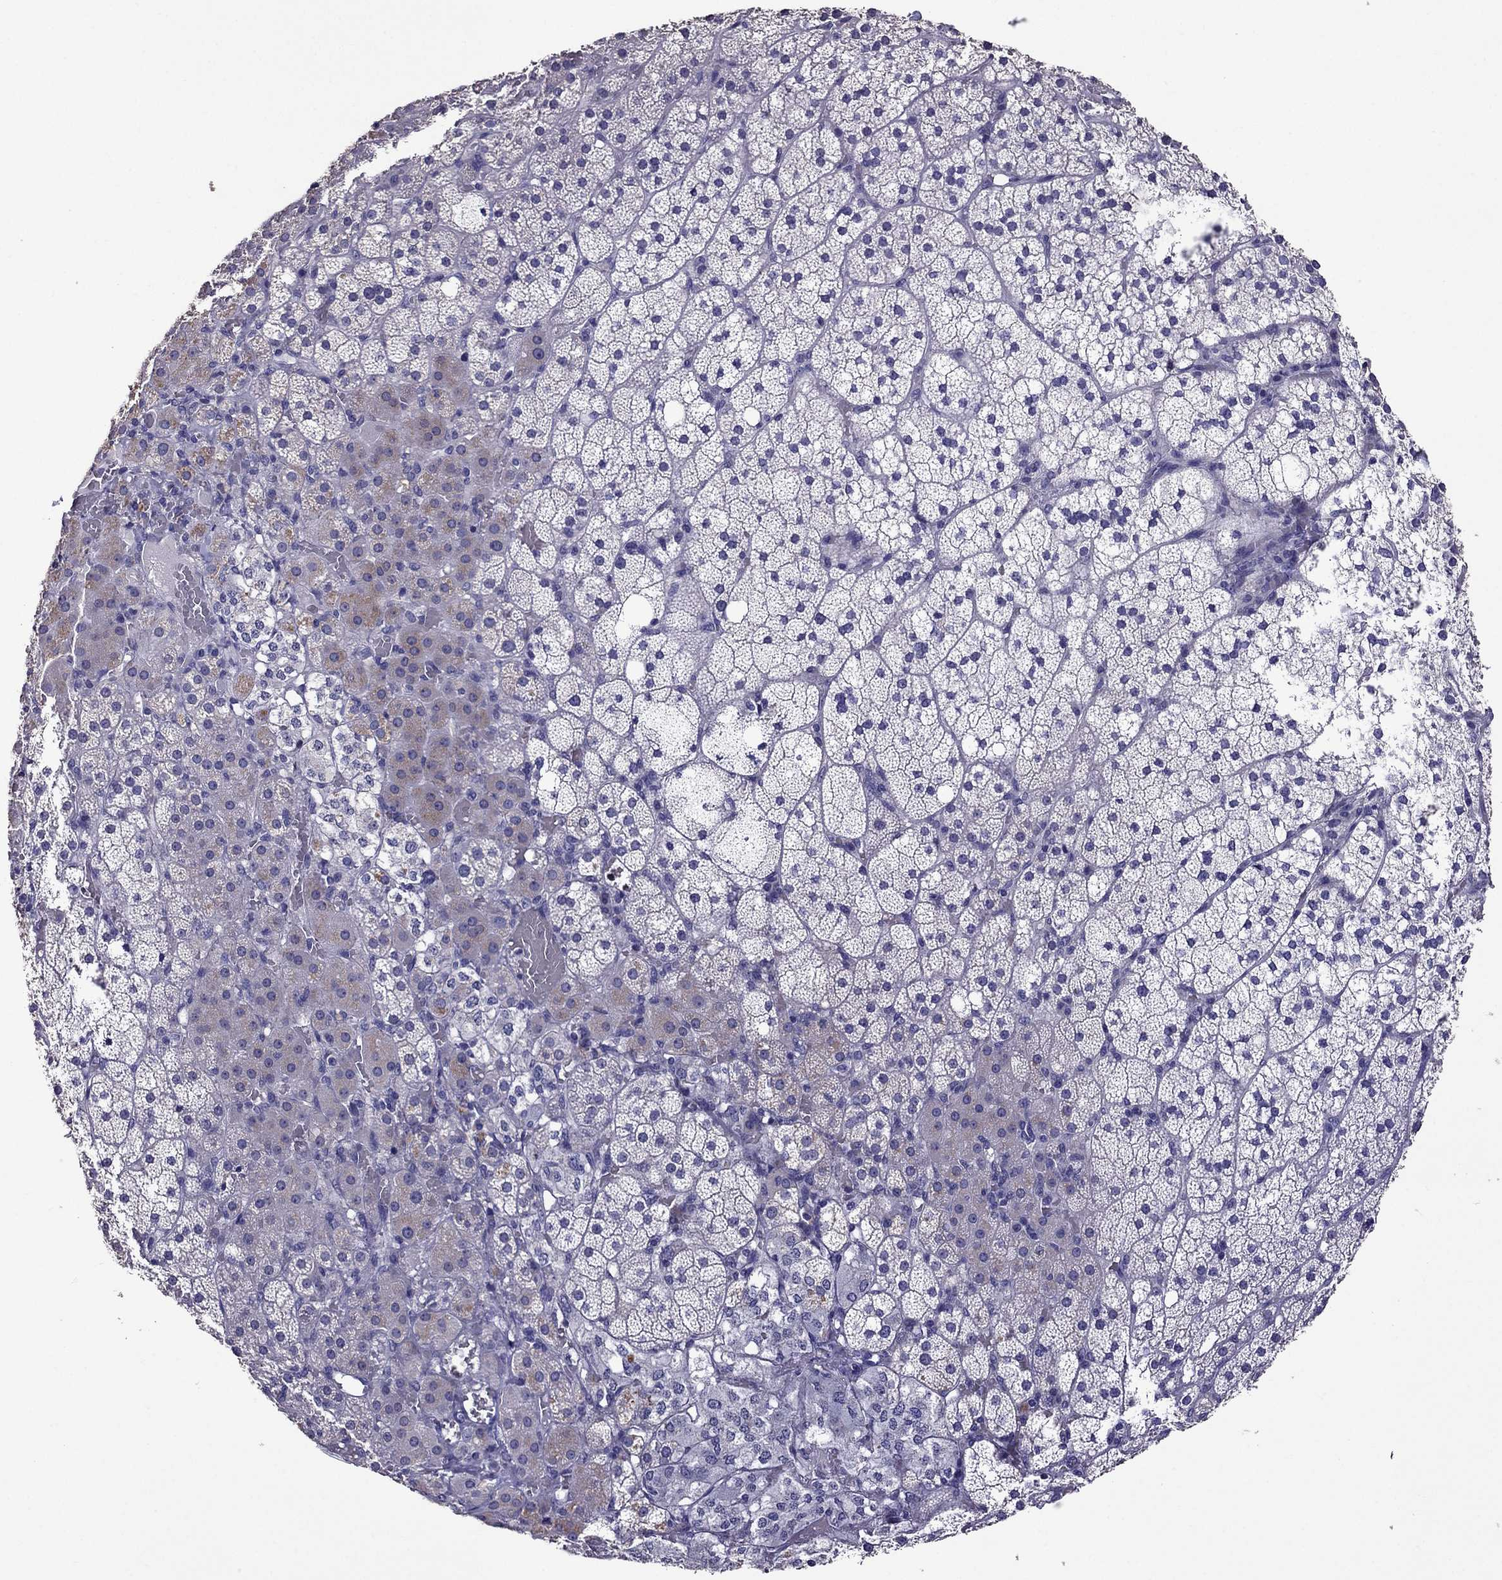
{"staining": {"intensity": "negative", "quantity": "none", "location": "none"}, "tissue": "adrenal gland", "cell_type": "Glandular cells", "image_type": "normal", "snomed": [{"axis": "morphology", "description": "Normal tissue, NOS"}, {"axis": "topography", "description": "Adrenal gland"}], "caption": "There is no significant positivity in glandular cells of adrenal gland. (DAB (3,3'-diaminobenzidine) immunohistochemistry (IHC), high magnification).", "gene": "NKX3", "patient": {"sex": "male", "age": 53}}